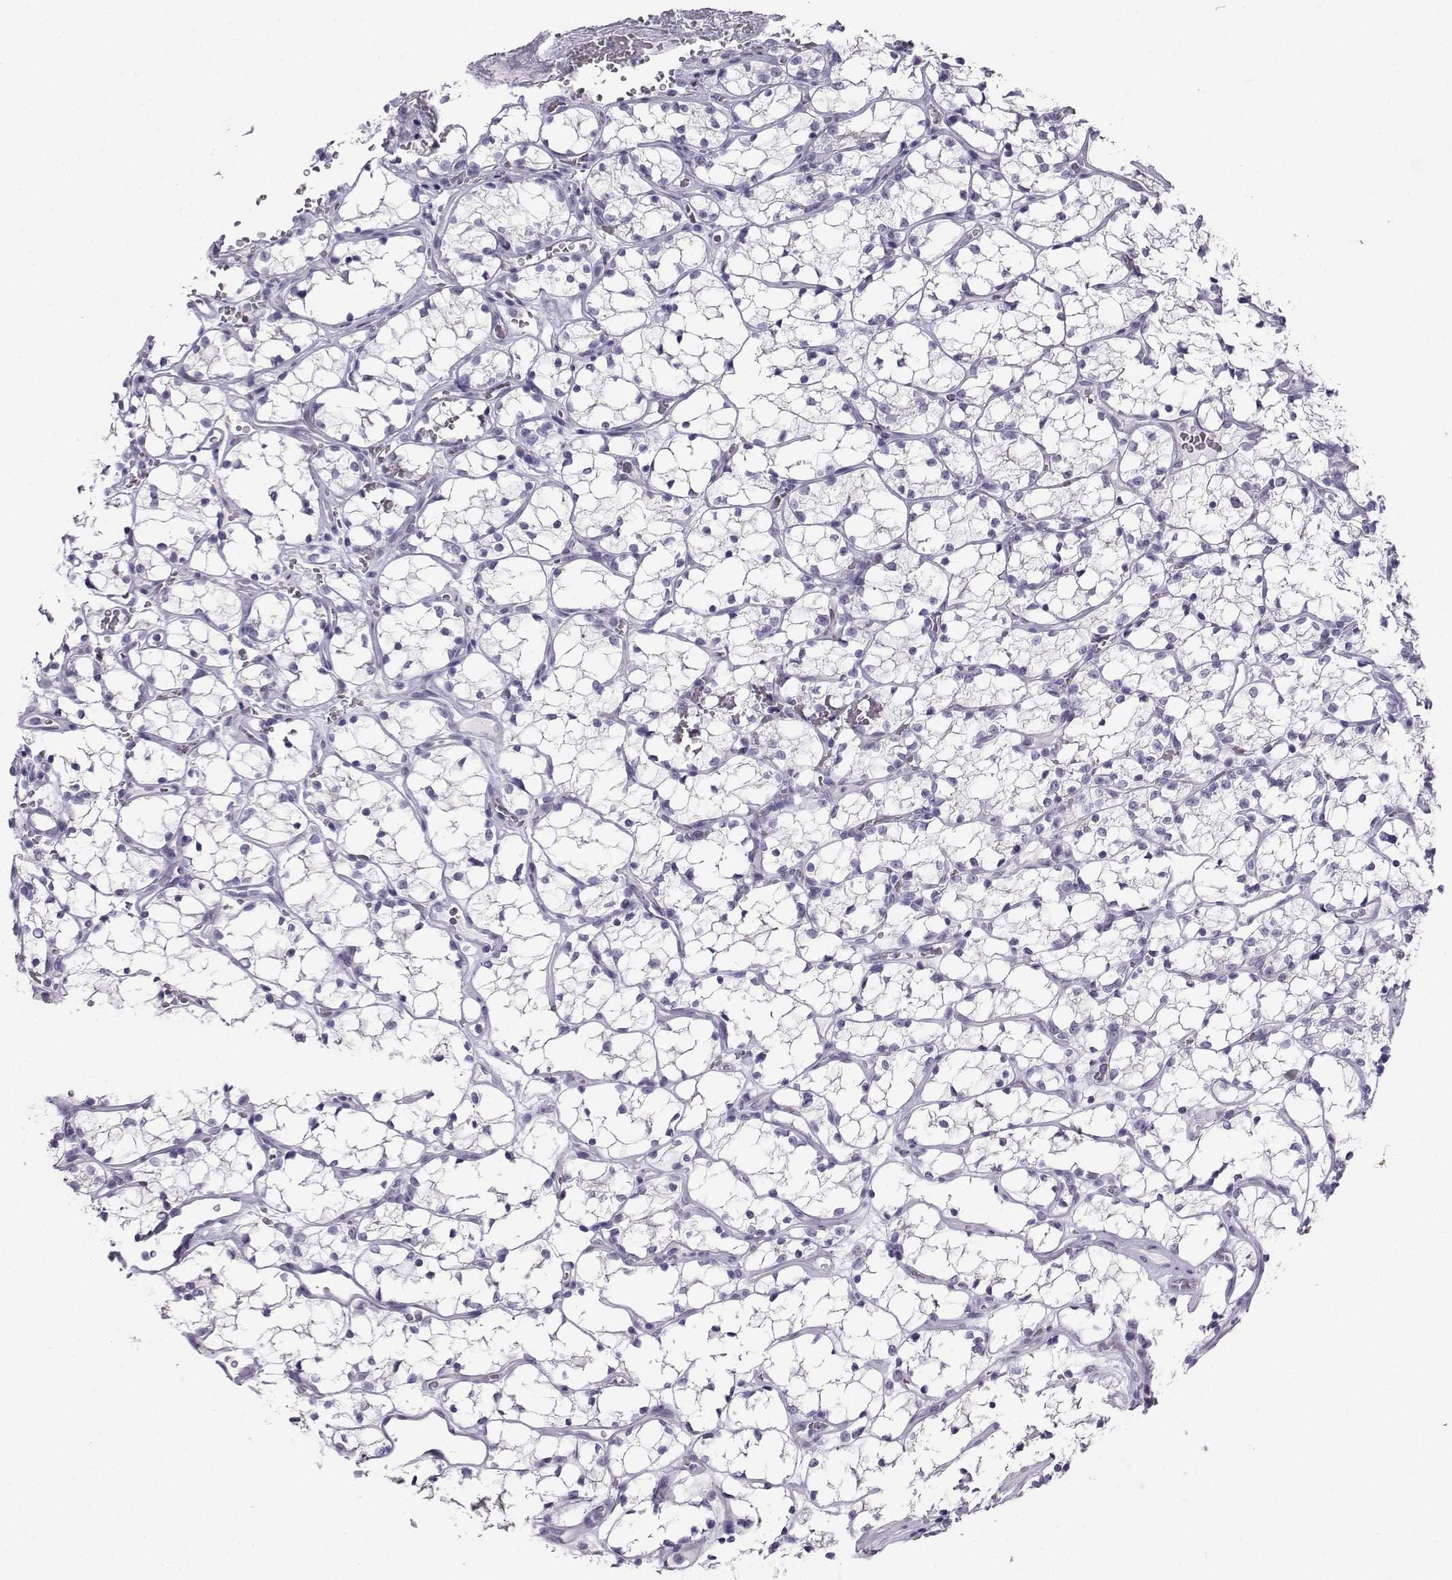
{"staining": {"intensity": "negative", "quantity": "none", "location": "none"}, "tissue": "renal cancer", "cell_type": "Tumor cells", "image_type": "cancer", "snomed": [{"axis": "morphology", "description": "Adenocarcinoma, NOS"}, {"axis": "topography", "description": "Kidney"}], "caption": "High power microscopy photomicrograph of an immunohistochemistry image of renal cancer (adenocarcinoma), revealing no significant positivity in tumor cells.", "gene": "KIF17", "patient": {"sex": "female", "age": 69}}